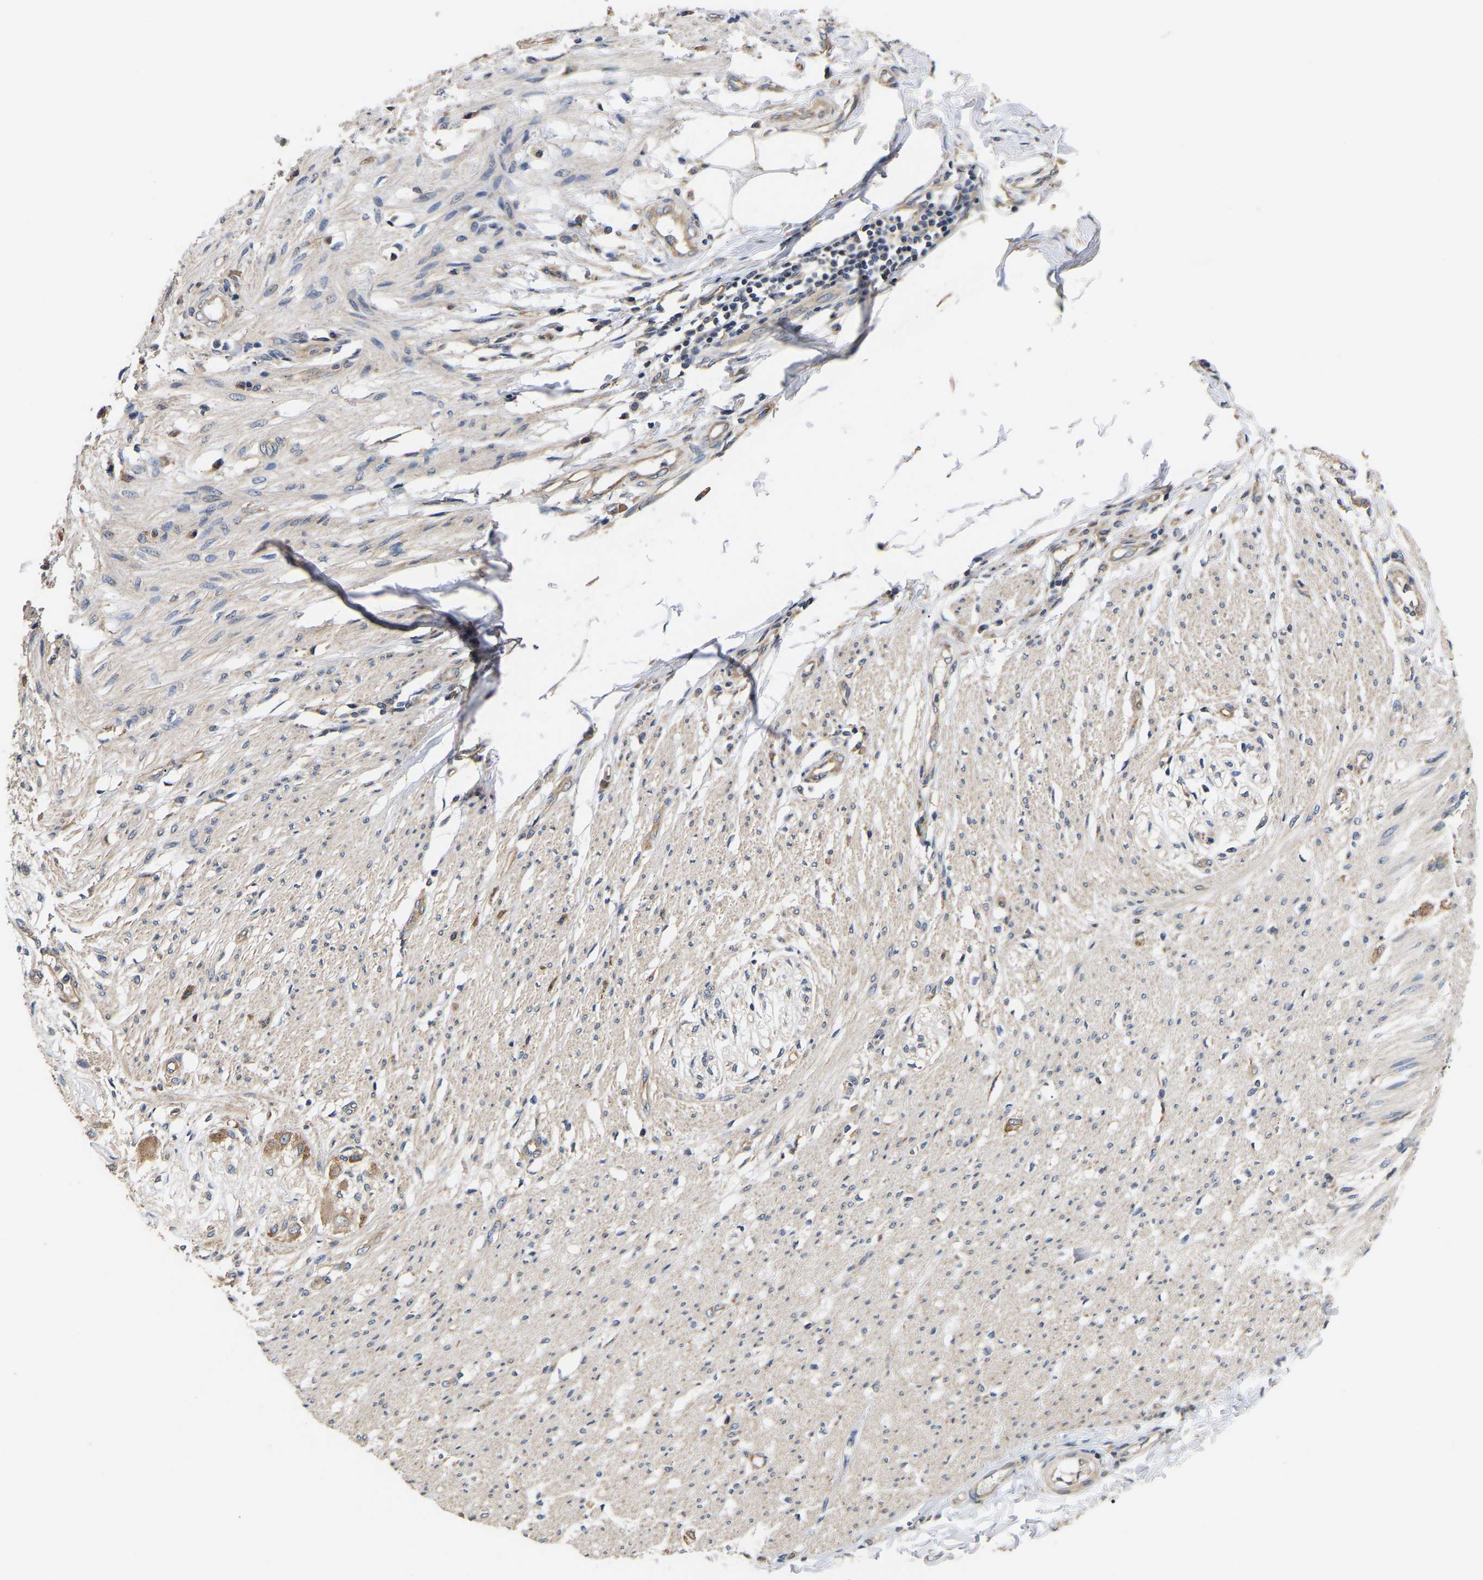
{"staining": {"intensity": "weak", "quantity": "25%-75%", "location": "cytoplasmic/membranous"}, "tissue": "smooth muscle", "cell_type": "Smooth muscle cells", "image_type": "normal", "snomed": [{"axis": "morphology", "description": "Normal tissue, NOS"}, {"axis": "morphology", "description": "Adenocarcinoma, NOS"}, {"axis": "topography", "description": "Colon"}, {"axis": "topography", "description": "Peripheral nerve tissue"}], "caption": "IHC (DAB (3,3'-diaminobenzidine)) staining of normal human smooth muscle shows weak cytoplasmic/membranous protein expression in about 25%-75% of smooth muscle cells.", "gene": "AIMP2", "patient": {"sex": "male", "age": 14}}